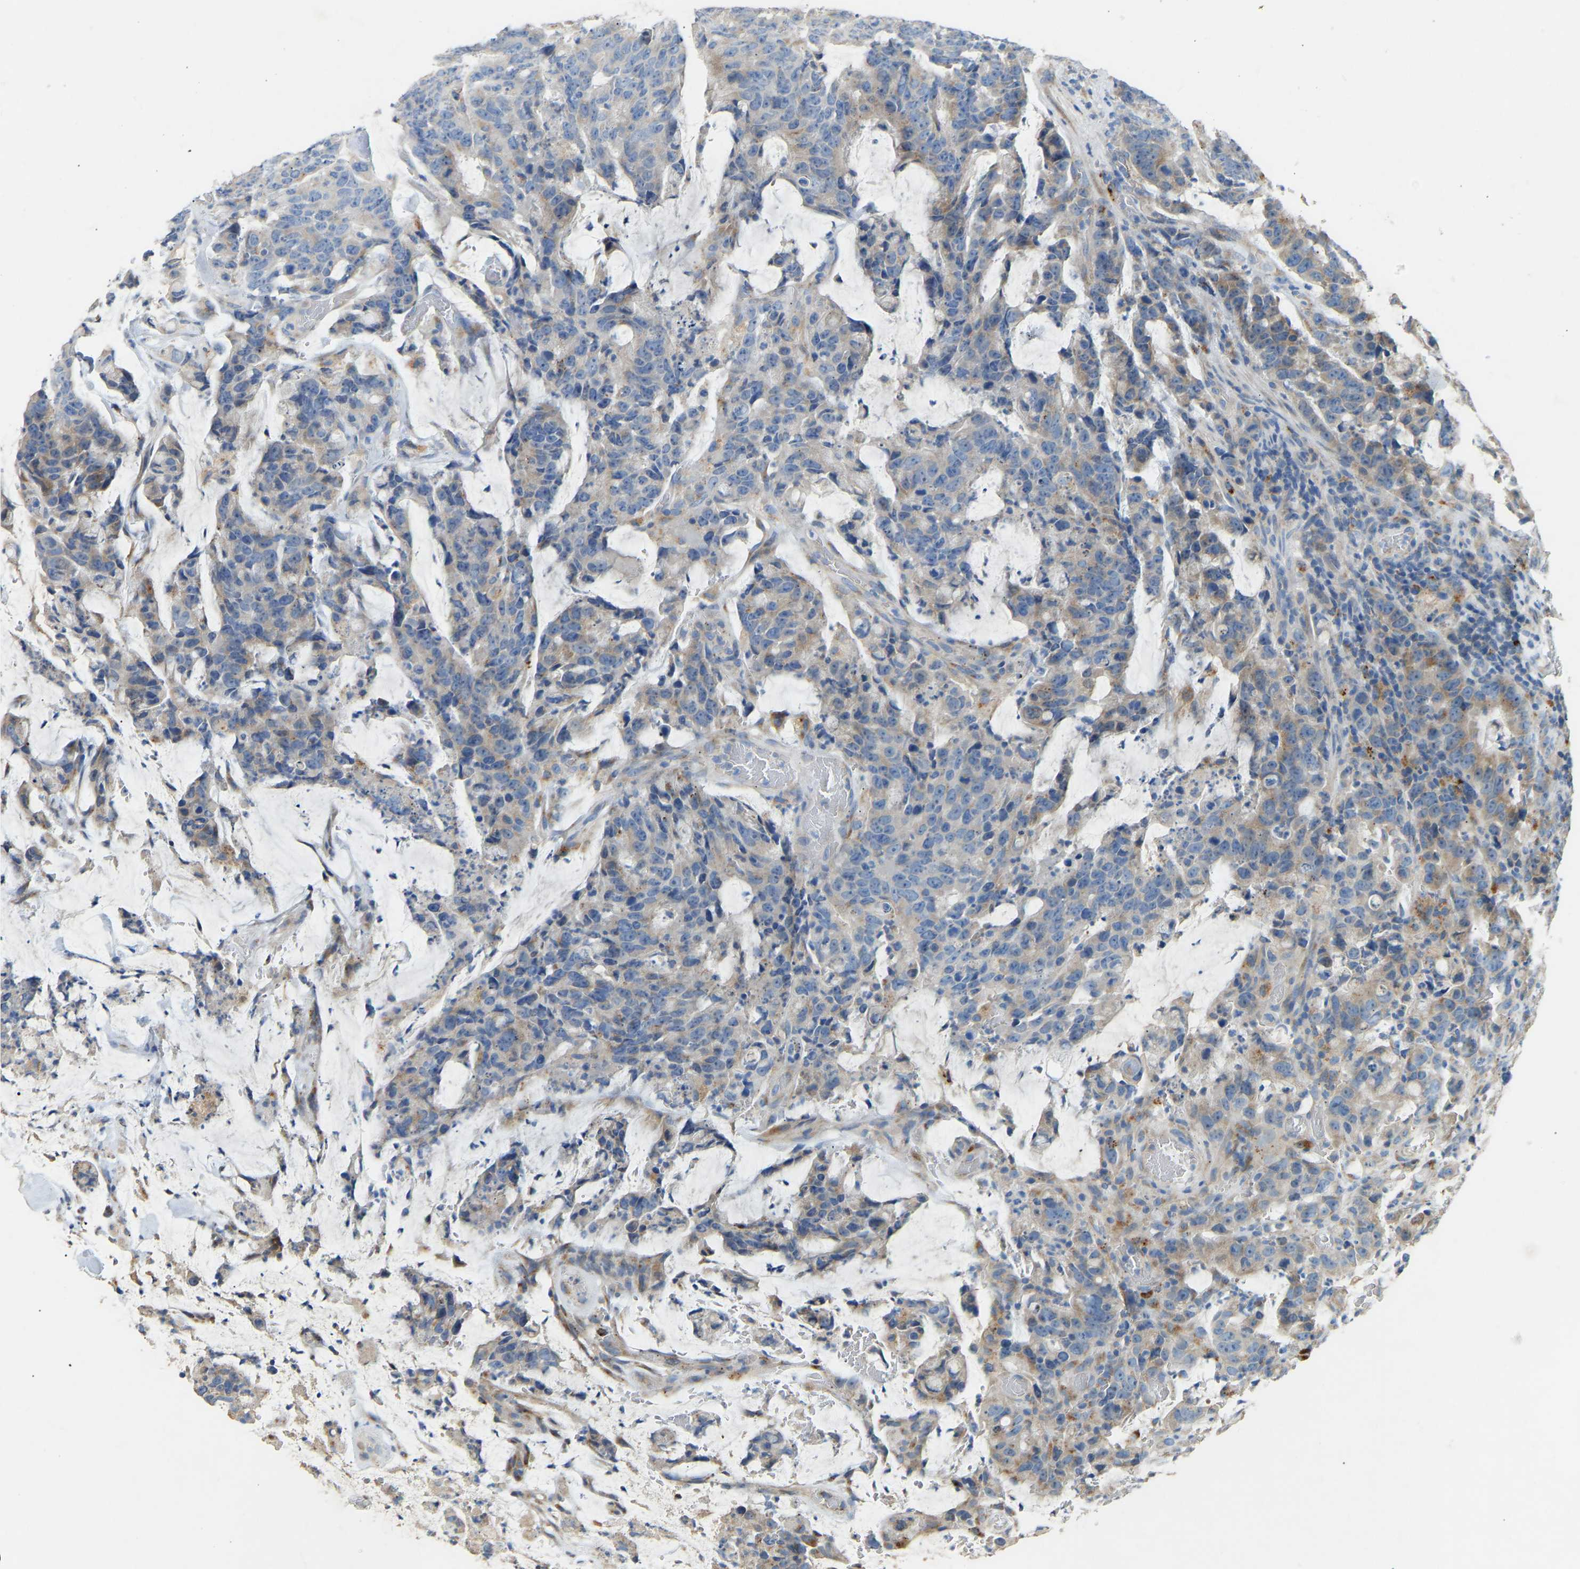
{"staining": {"intensity": "weak", "quantity": "<25%", "location": "cytoplasmic/membranous"}, "tissue": "colorectal cancer", "cell_type": "Tumor cells", "image_type": "cancer", "snomed": [{"axis": "morphology", "description": "Adenocarcinoma, NOS"}, {"axis": "topography", "description": "Colon"}], "caption": "This is a photomicrograph of IHC staining of colorectal cancer (adenocarcinoma), which shows no positivity in tumor cells.", "gene": "RGP1", "patient": {"sex": "female", "age": 86}}